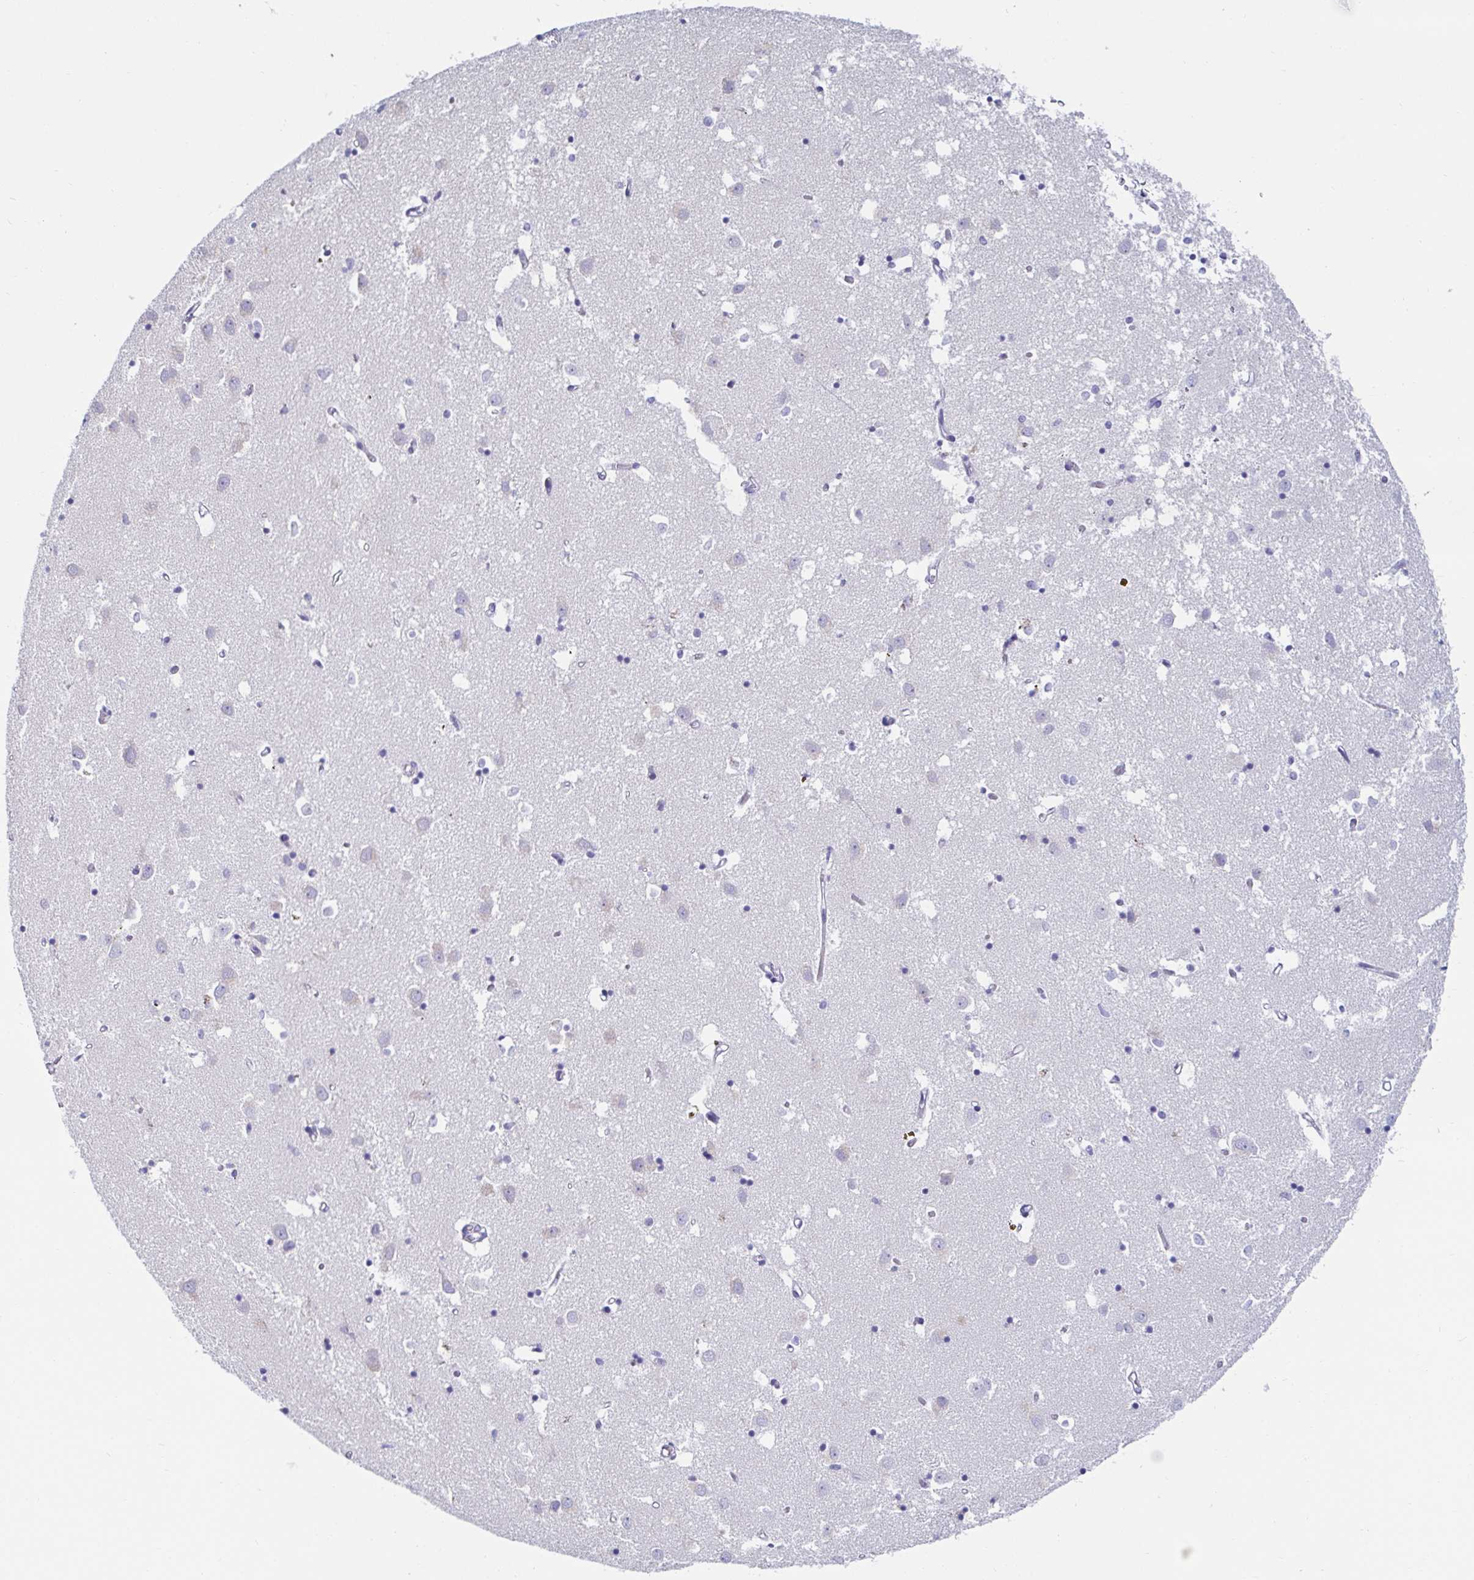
{"staining": {"intensity": "negative", "quantity": "none", "location": "none"}, "tissue": "caudate", "cell_type": "Glial cells", "image_type": "normal", "snomed": [{"axis": "morphology", "description": "Normal tissue, NOS"}, {"axis": "topography", "description": "Lateral ventricle wall"}], "caption": "This photomicrograph is of unremarkable caudate stained with IHC to label a protein in brown with the nuclei are counter-stained blue. There is no staining in glial cells.", "gene": "C4orf17", "patient": {"sex": "male", "age": 70}}